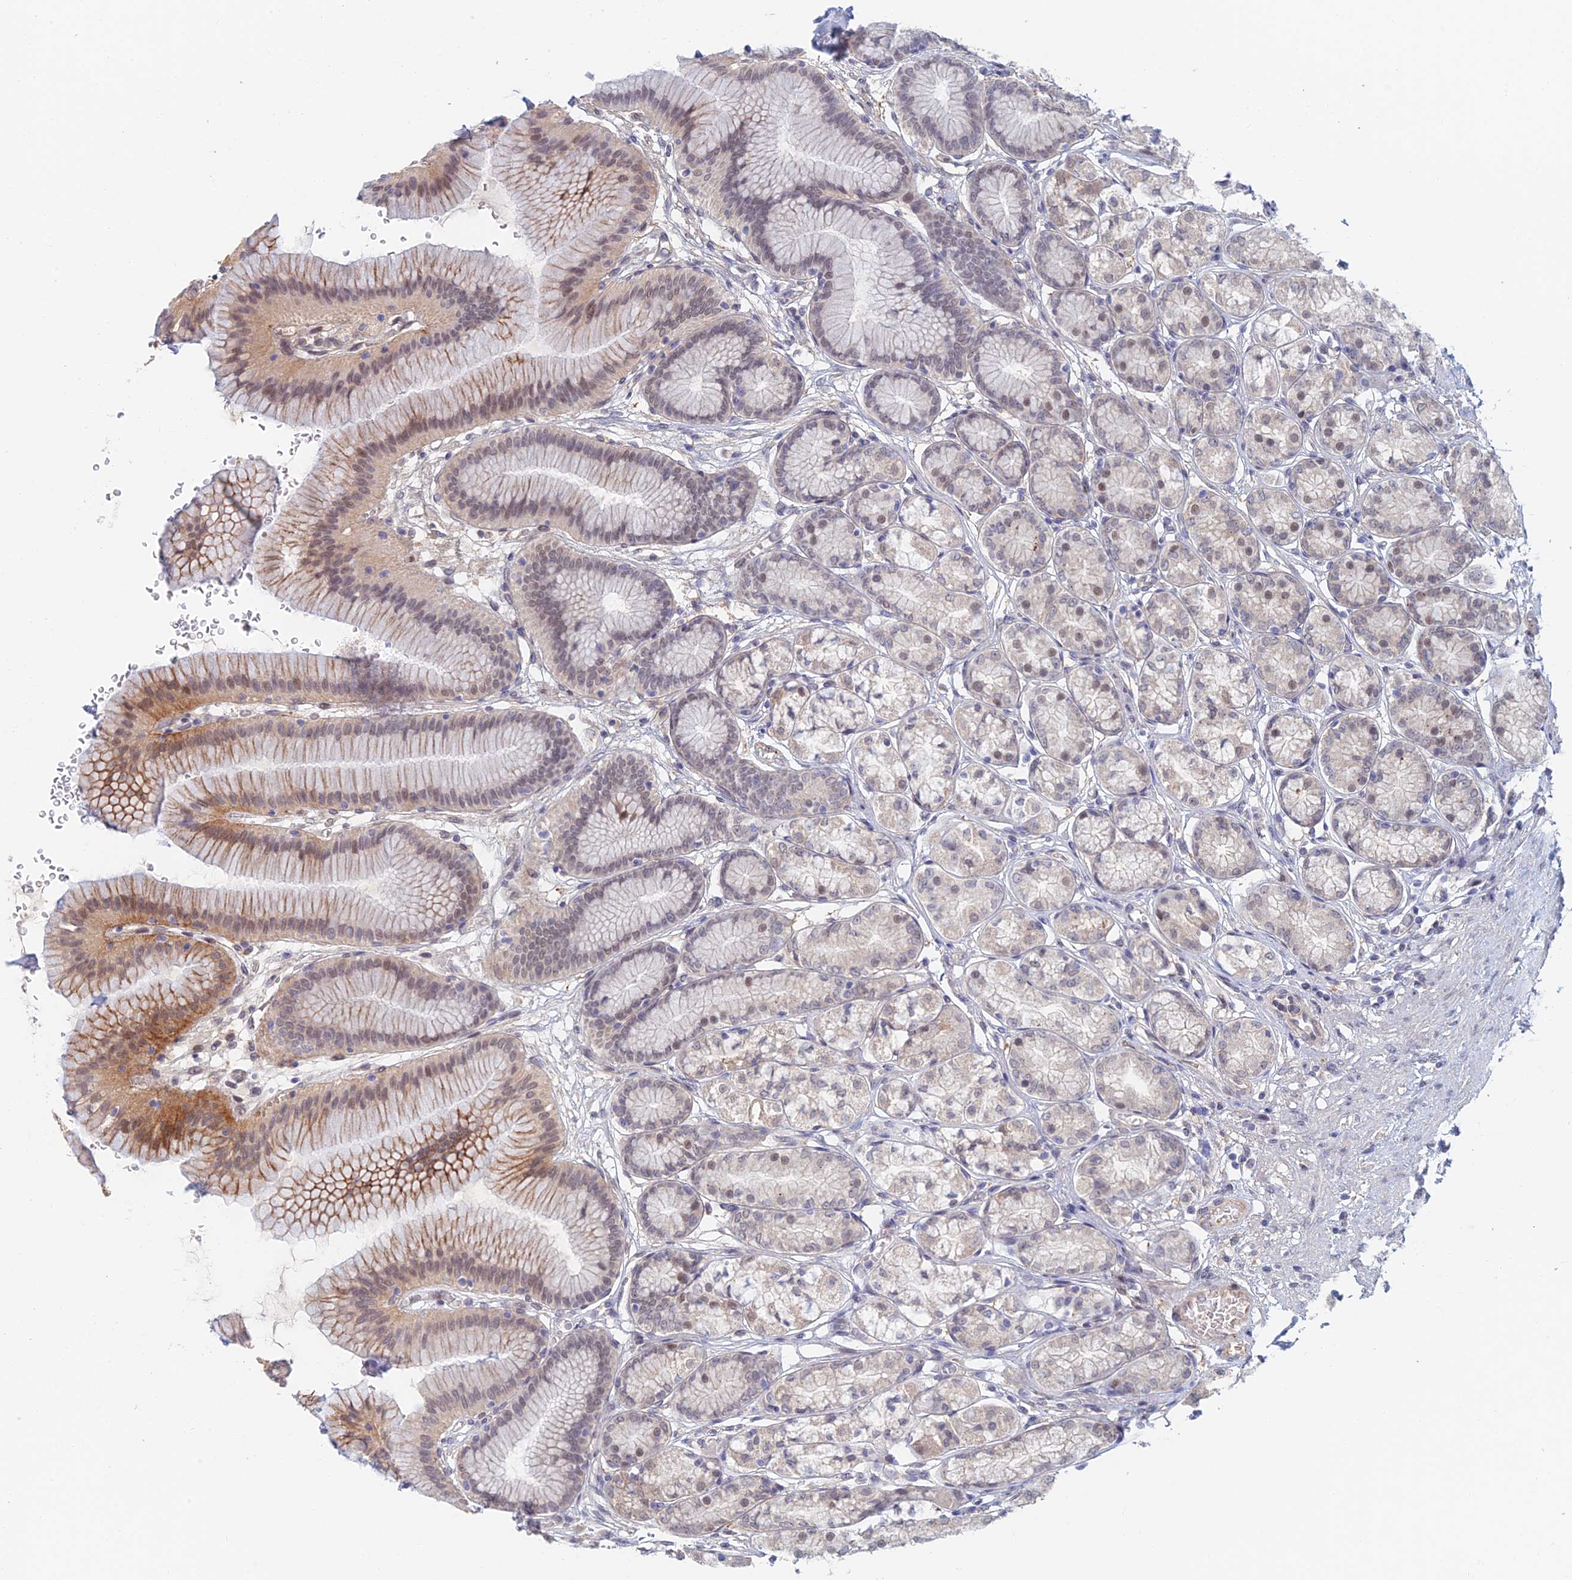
{"staining": {"intensity": "moderate", "quantity": "25%-75%", "location": "cytoplasmic/membranous,nuclear"}, "tissue": "stomach", "cell_type": "Glandular cells", "image_type": "normal", "snomed": [{"axis": "morphology", "description": "Normal tissue, NOS"}, {"axis": "morphology", "description": "Adenocarcinoma, NOS"}, {"axis": "morphology", "description": "Adenocarcinoma, High grade"}, {"axis": "topography", "description": "Stomach, upper"}, {"axis": "topography", "description": "Stomach"}], "caption": "About 25%-75% of glandular cells in benign human stomach reveal moderate cytoplasmic/membranous,nuclear protein expression as visualized by brown immunohistochemical staining.", "gene": "ZUP1", "patient": {"sex": "female", "age": 65}}